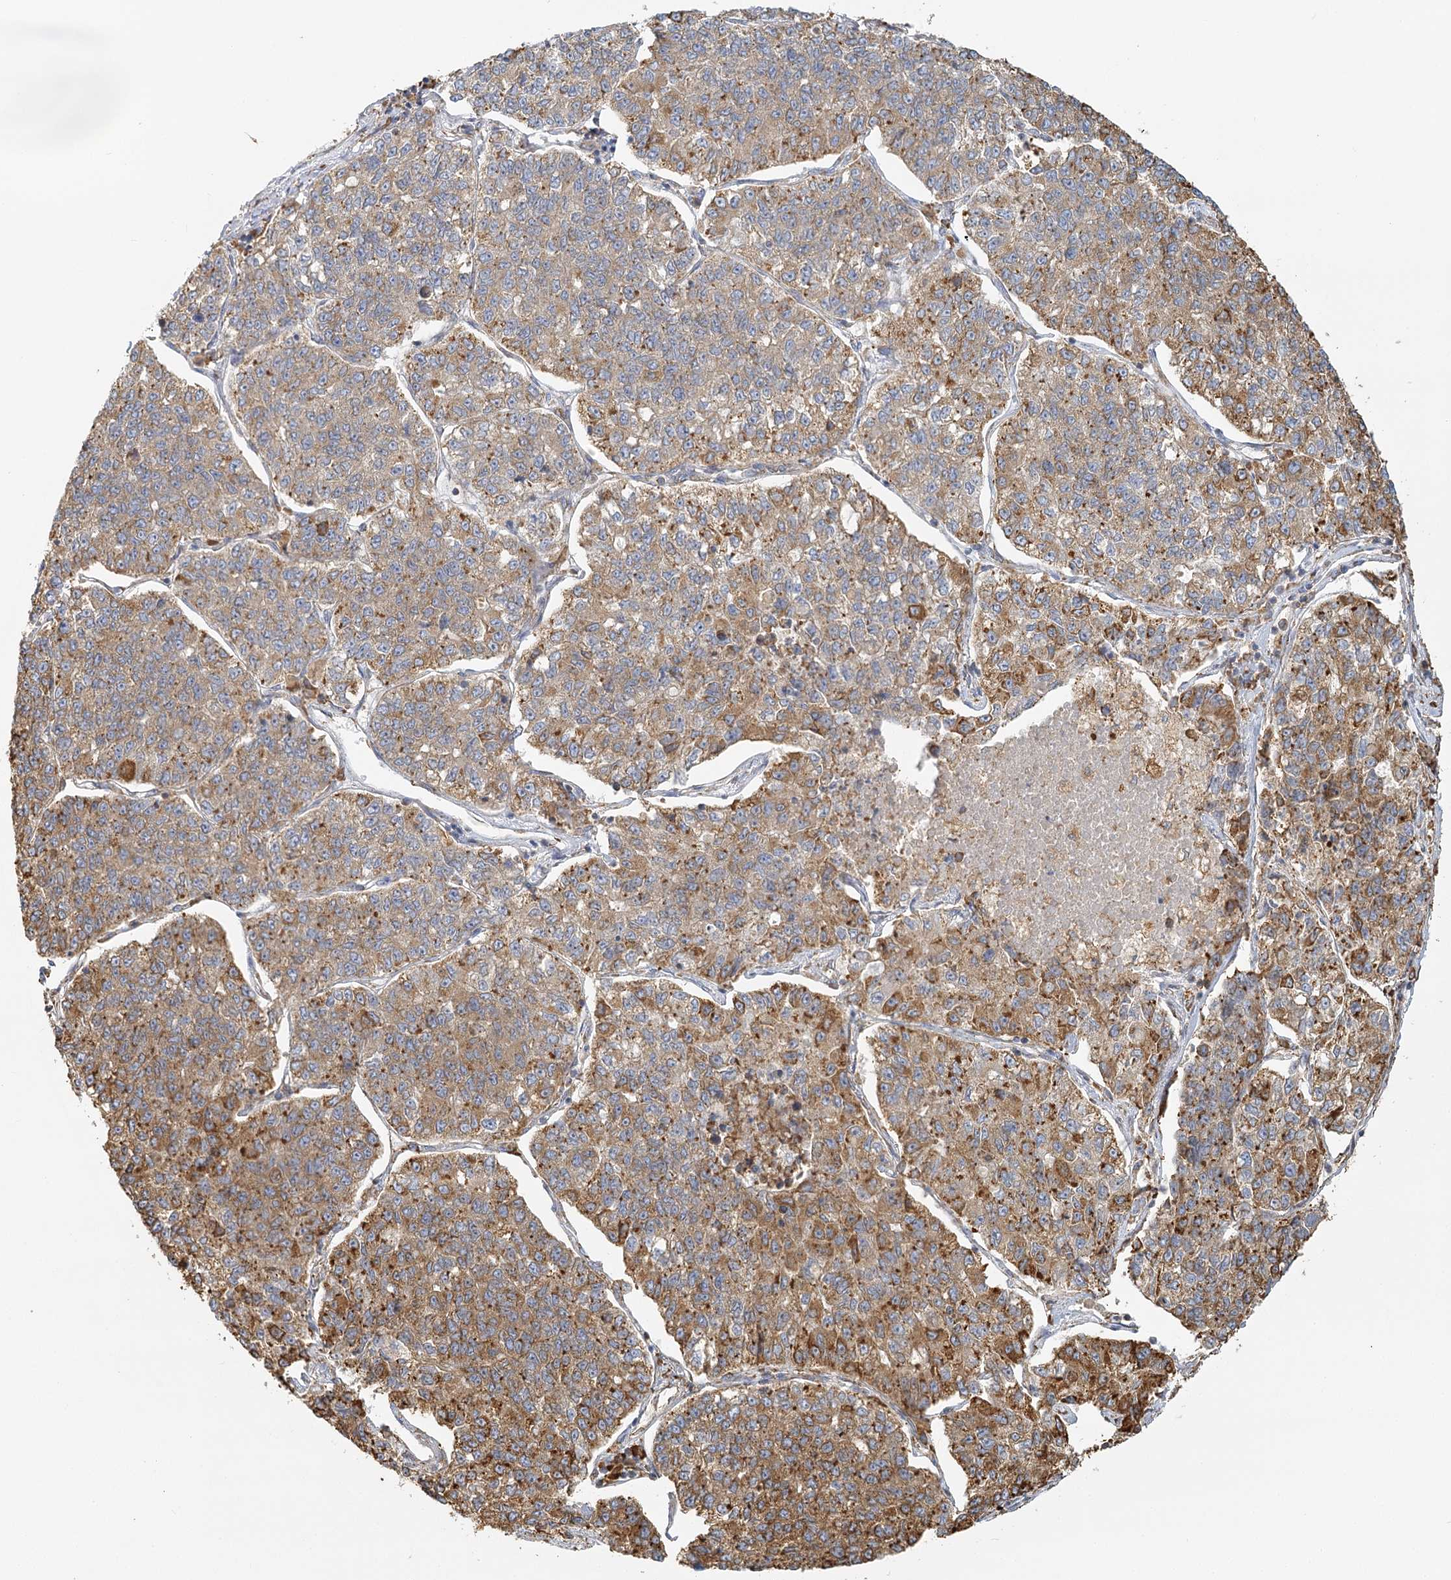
{"staining": {"intensity": "moderate", "quantity": ">75%", "location": "cytoplasmic/membranous"}, "tissue": "lung cancer", "cell_type": "Tumor cells", "image_type": "cancer", "snomed": [{"axis": "morphology", "description": "Adenocarcinoma, NOS"}, {"axis": "topography", "description": "Lung"}], "caption": "Adenocarcinoma (lung) was stained to show a protein in brown. There is medium levels of moderate cytoplasmic/membranous staining in approximately >75% of tumor cells.", "gene": "TAS1R1", "patient": {"sex": "male", "age": 49}}